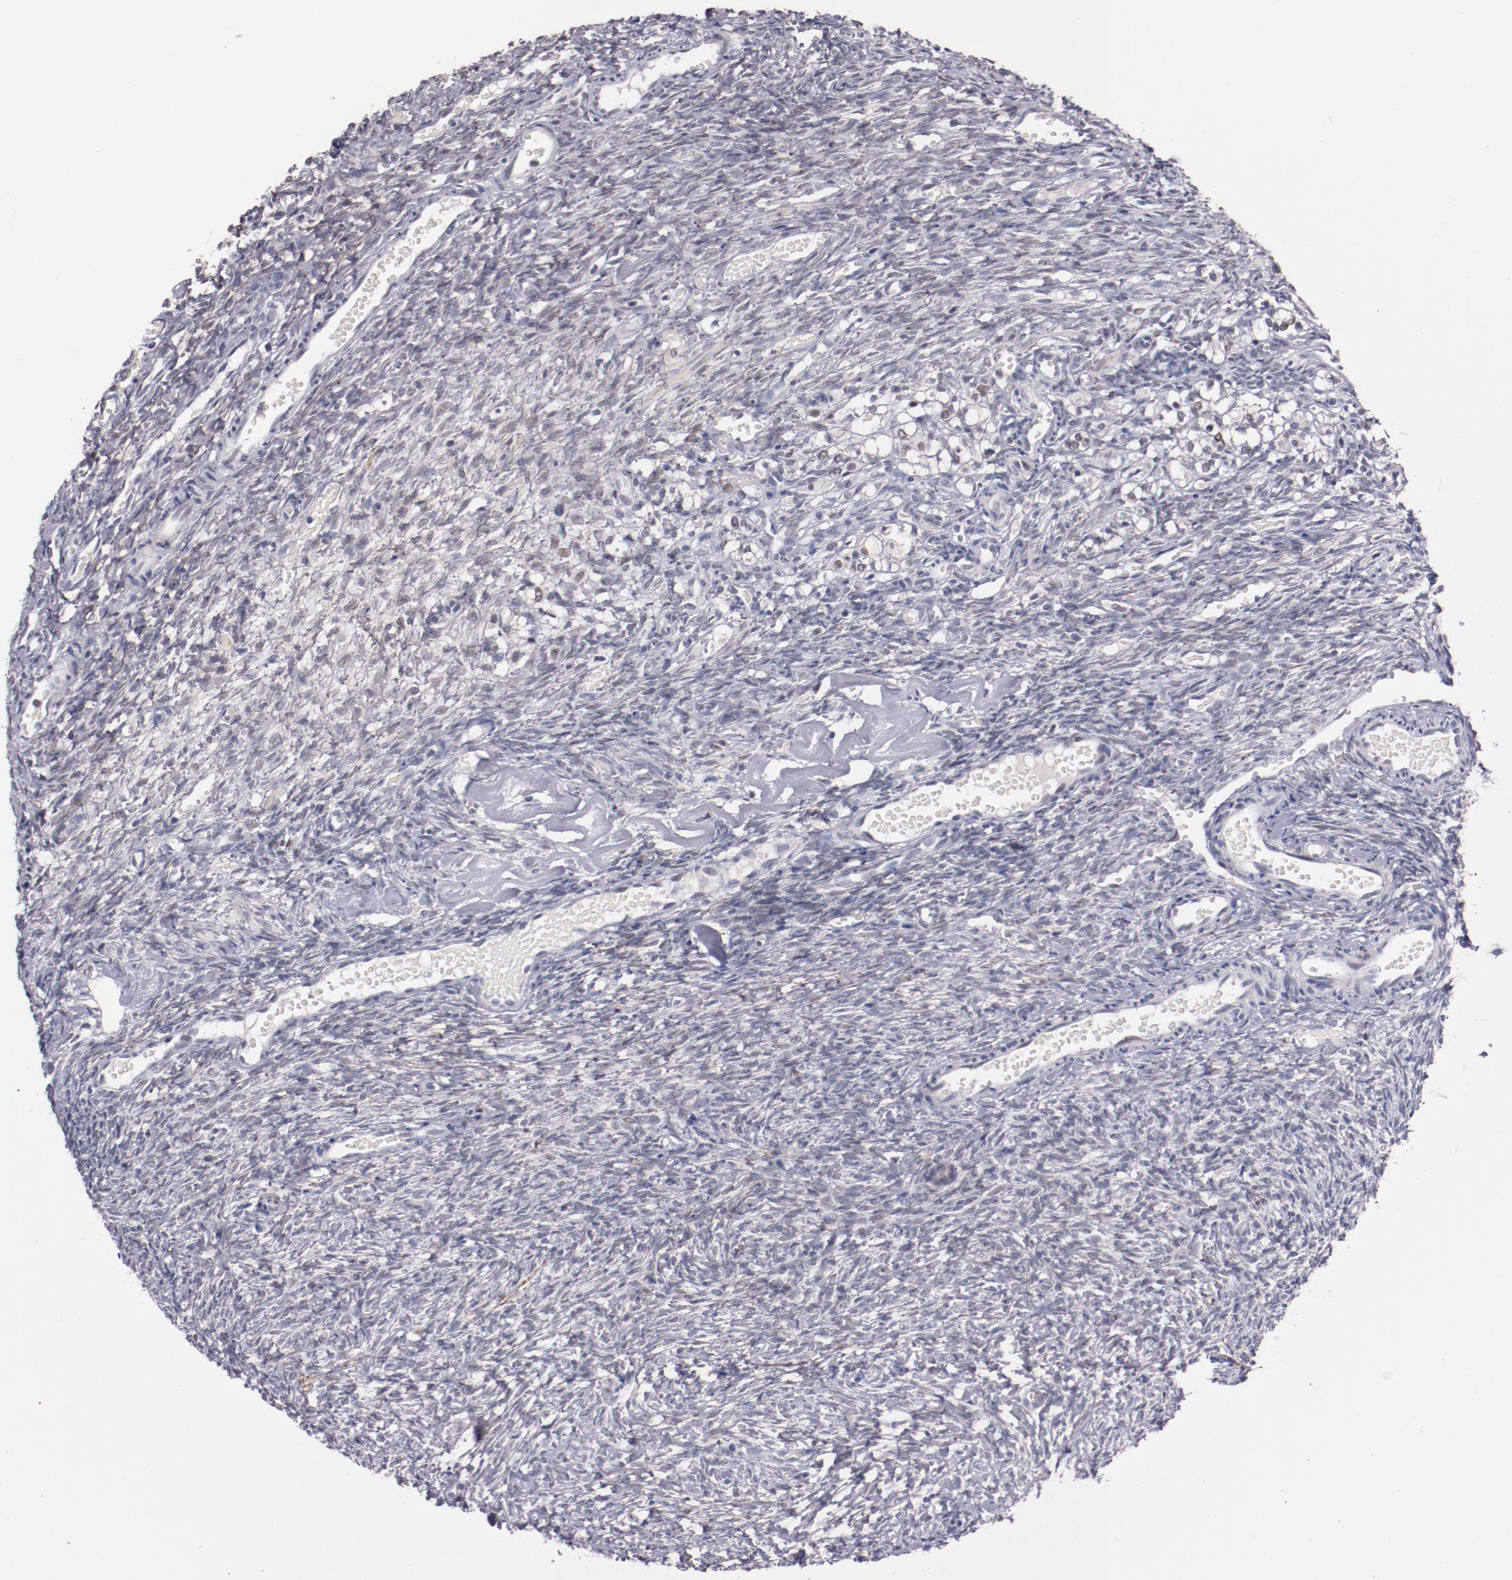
{"staining": {"intensity": "negative", "quantity": "none", "location": "none"}, "tissue": "ovary", "cell_type": "Ovarian stroma cells", "image_type": "normal", "snomed": [{"axis": "morphology", "description": "Normal tissue, NOS"}, {"axis": "topography", "description": "Ovary"}], "caption": "The image exhibits no staining of ovarian stroma cells in unremarkable ovary.", "gene": "SYP", "patient": {"sex": "female", "age": 35}}